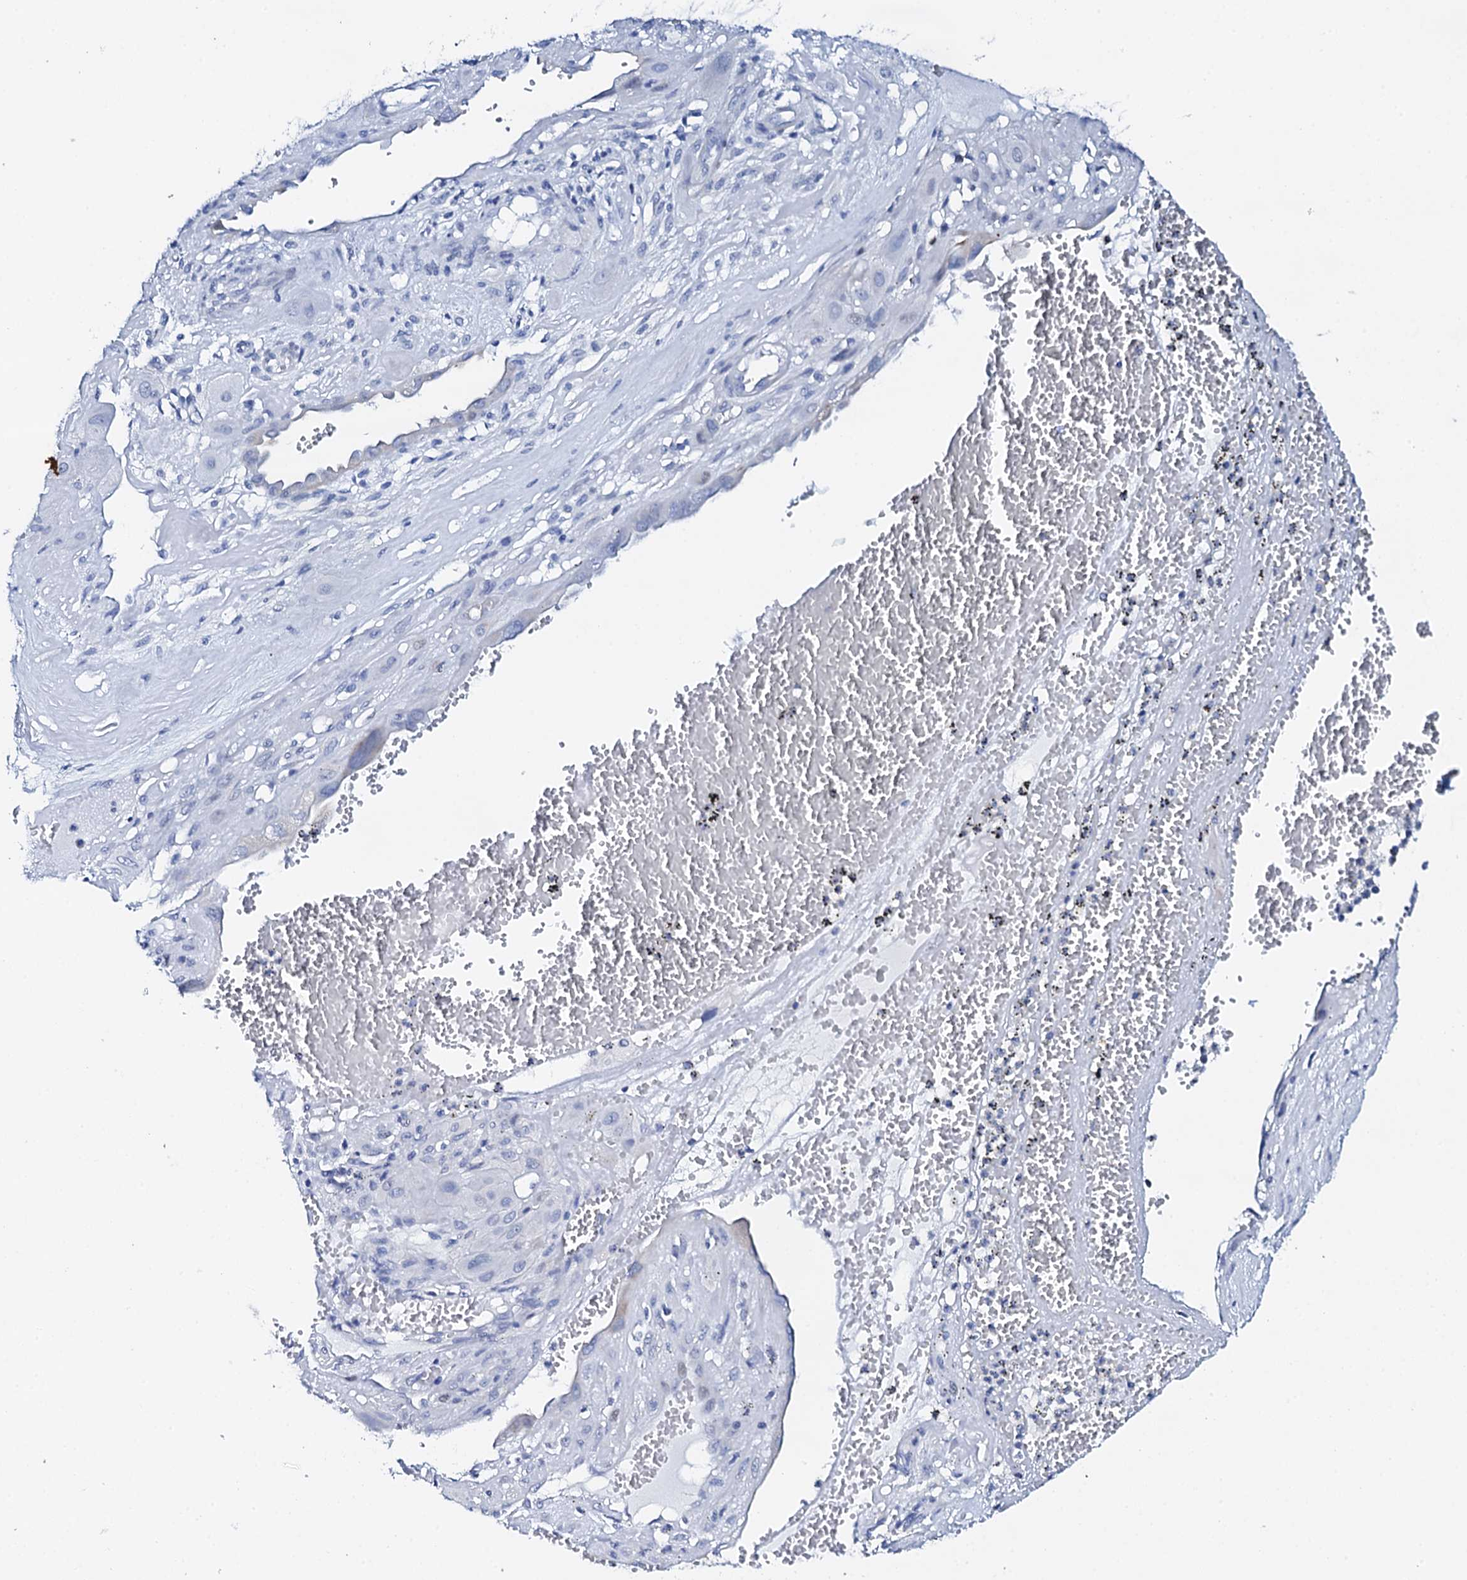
{"staining": {"intensity": "negative", "quantity": "none", "location": "none"}, "tissue": "cervical cancer", "cell_type": "Tumor cells", "image_type": "cancer", "snomed": [{"axis": "morphology", "description": "Squamous cell carcinoma, NOS"}, {"axis": "topography", "description": "Cervix"}], "caption": "Protein analysis of cervical squamous cell carcinoma exhibits no significant staining in tumor cells.", "gene": "NUDT13", "patient": {"sex": "female", "age": 34}}